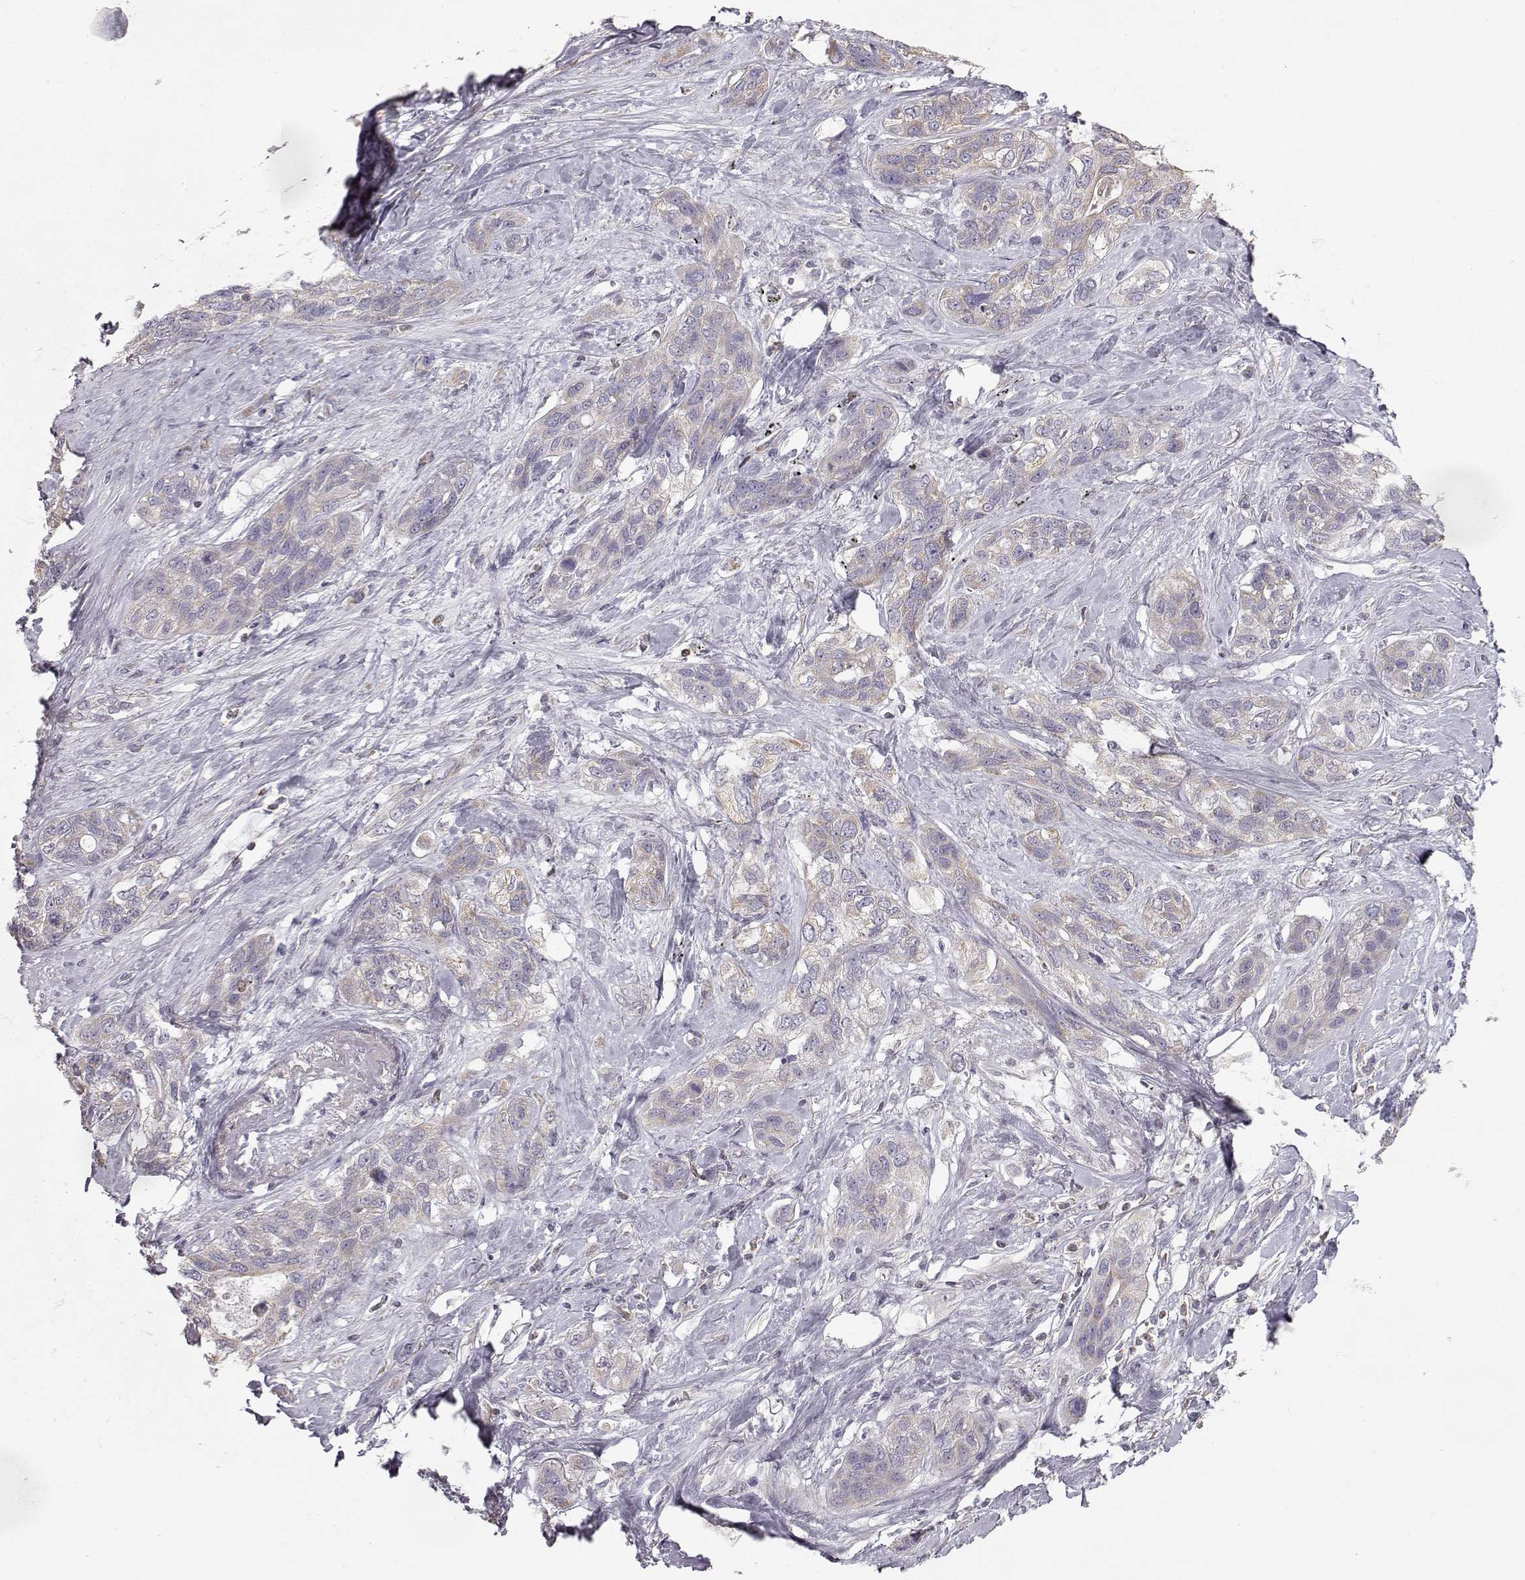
{"staining": {"intensity": "weak", "quantity": ">75%", "location": "cytoplasmic/membranous"}, "tissue": "lung cancer", "cell_type": "Tumor cells", "image_type": "cancer", "snomed": [{"axis": "morphology", "description": "Squamous cell carcinoma, NOS"}, {"axis": "topography", "description": "Lung"}], "caption": "Squamous cell carcinoma (lung) stained with immunohistochemistry exhibits weak cytoplasmic/membranous staining in approximately >75% of tumor cells. (Brightfield microscopy of DAB IHC at high magnification).", "gene": "GRAP2", "patient": {"sex": "female", "age": 70}}